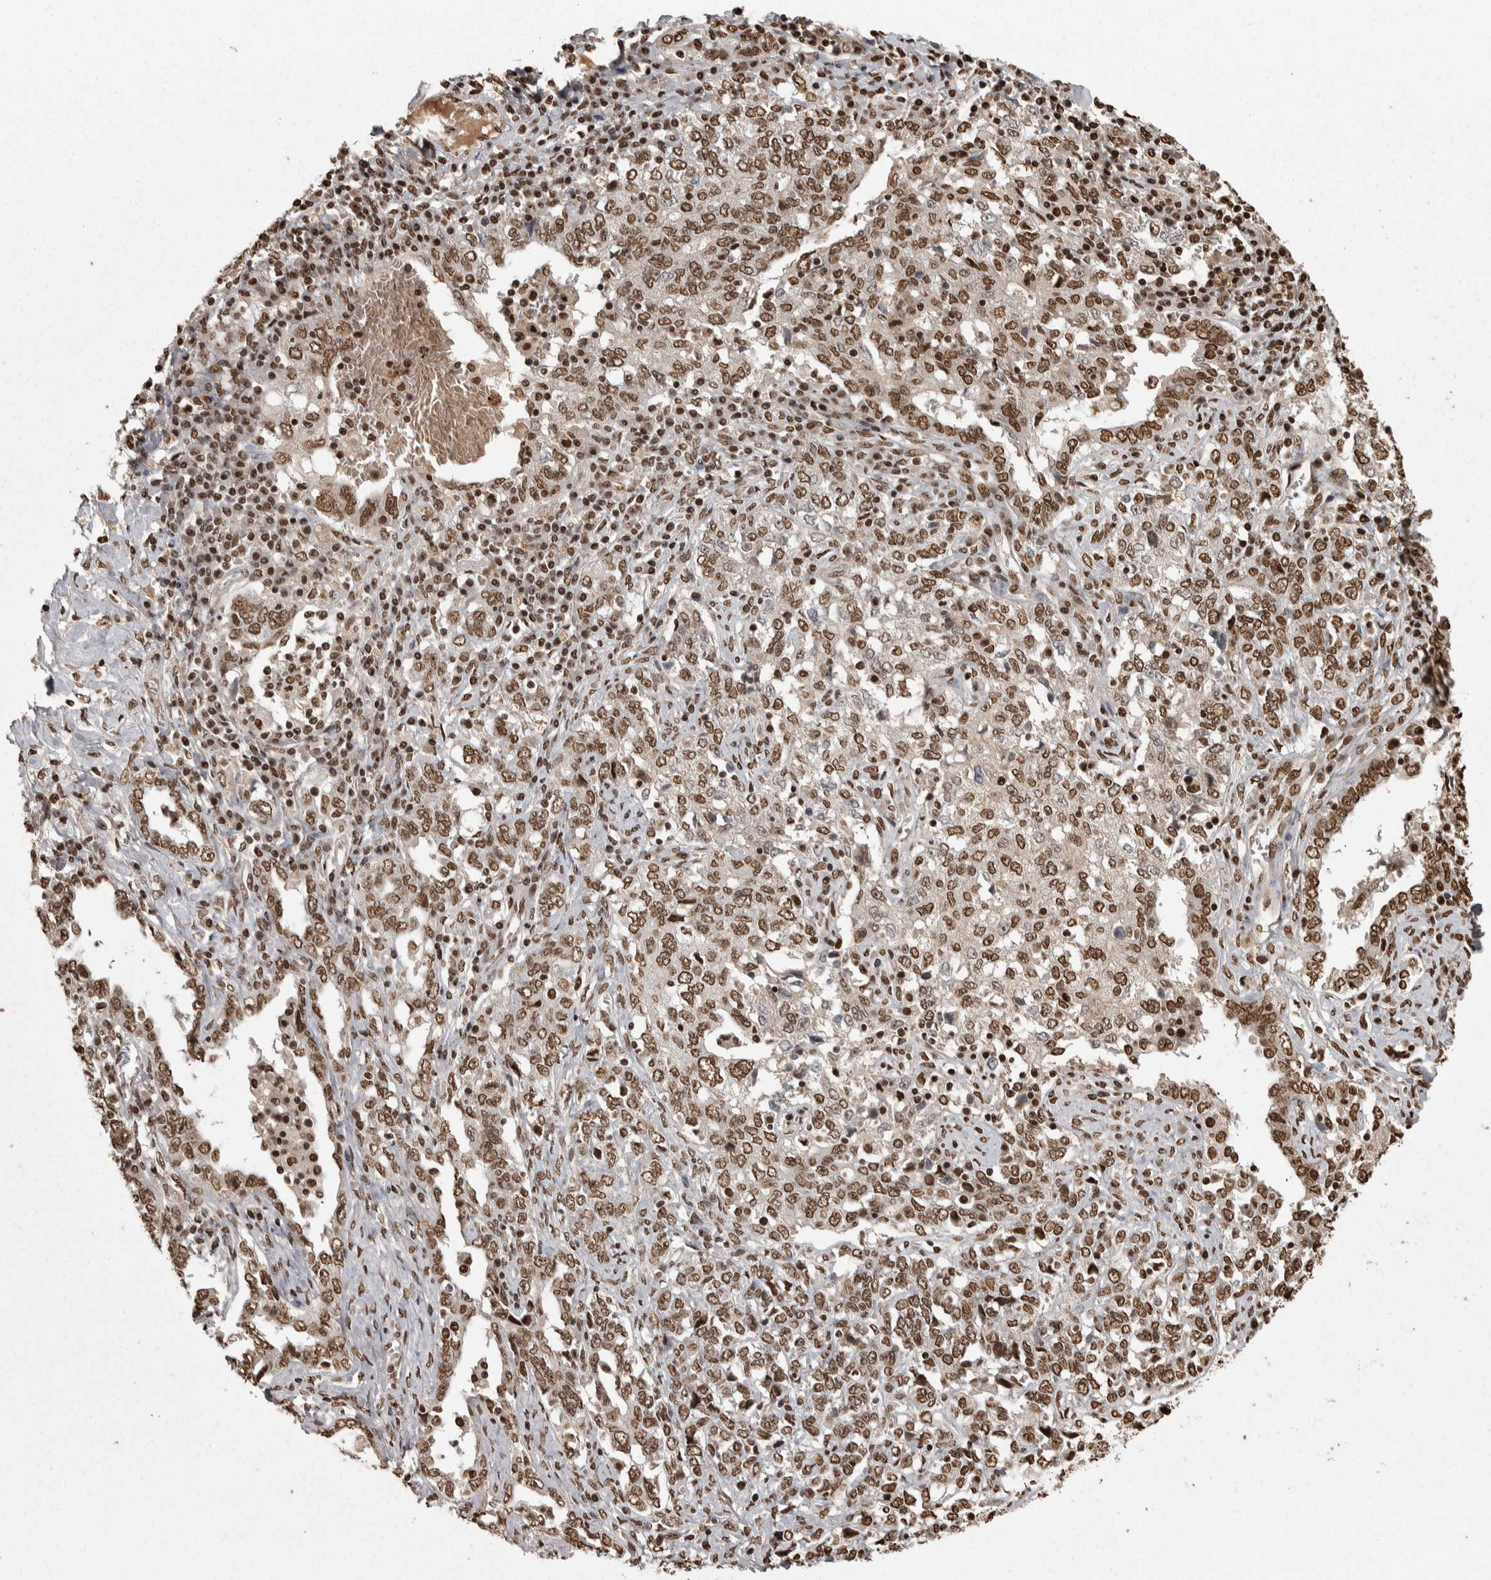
{"staining": {"intensity": "strong", "quantity": ">75%", "location": "nuclear"}, "tissue": "ovarian cancer", "cell_type": "Tumor cells", "image_type": "cancer", "snomed": [{"axis": "morphology", "description": "Carcinoma, endometroid"}, {"axis": "topography", "description": "Ovary"}], "caption": "The immunohistochemical stain highlights strong nuclear positivity in tumor cells of endometroid carcinoma (ovarian) tissue.", "gene": "ZFHX4", "patient": {"sex": "female", "age": 62}}